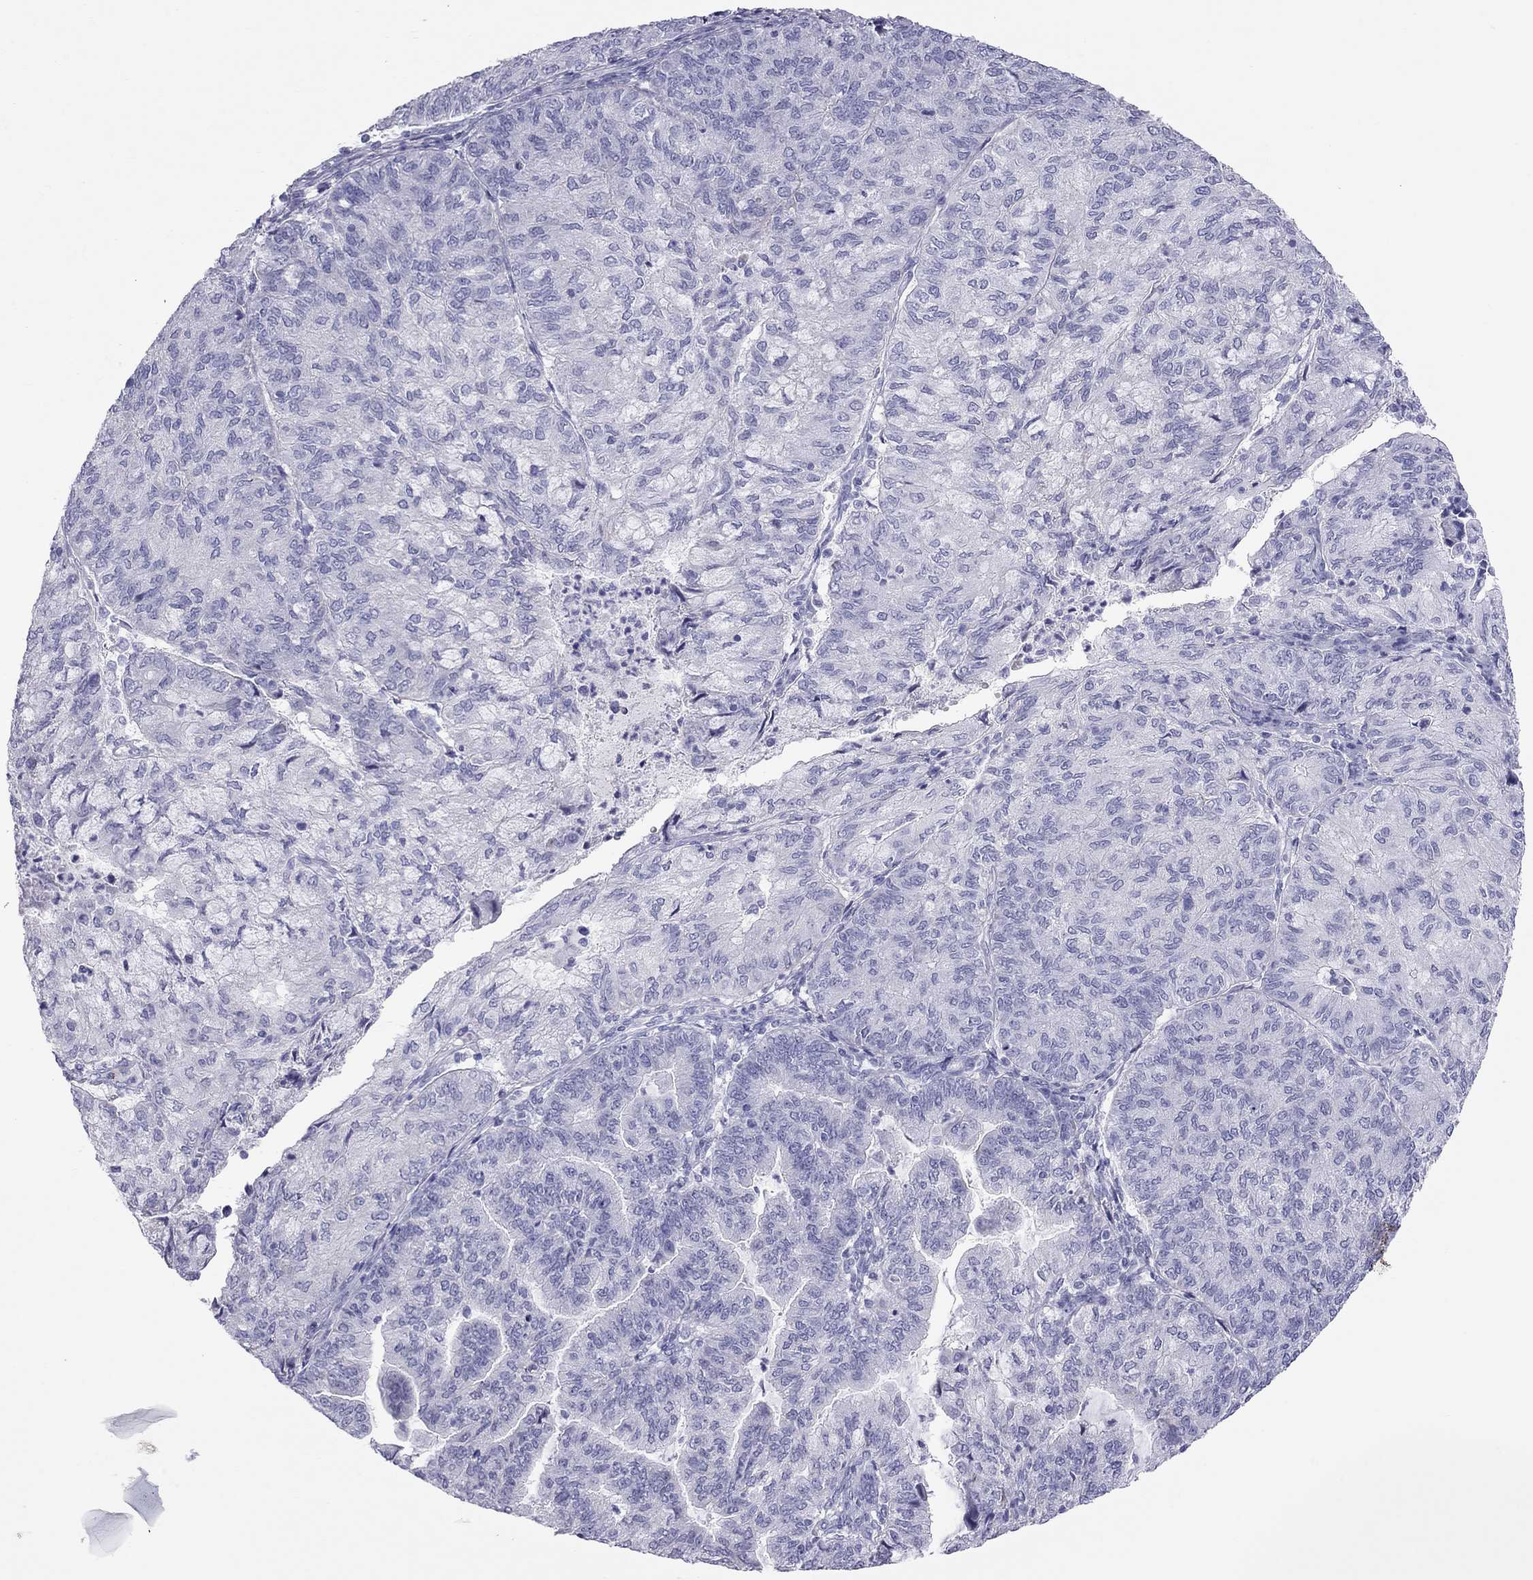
{"staining": {"intensity": "negative", "quantity": "none", "location": "none"}, "tissue": "endometrial cancer", "cell_type": "Tumor cells", "image_type": "cancer", "snomed": [{"axis": "morphology", "description": "Adenocarcinoma, NOS"}, {"axis": "topography", "description": "Endometrium"}], "caption": "DAB (3,3'-diaminobenzidine) immunohistochemical staining of endometrial adenocarcinoma demonstrates no significant positivity in tumor cells.", "gene": "TRPM3", "patient": {"sex": "female", "age": 82}}